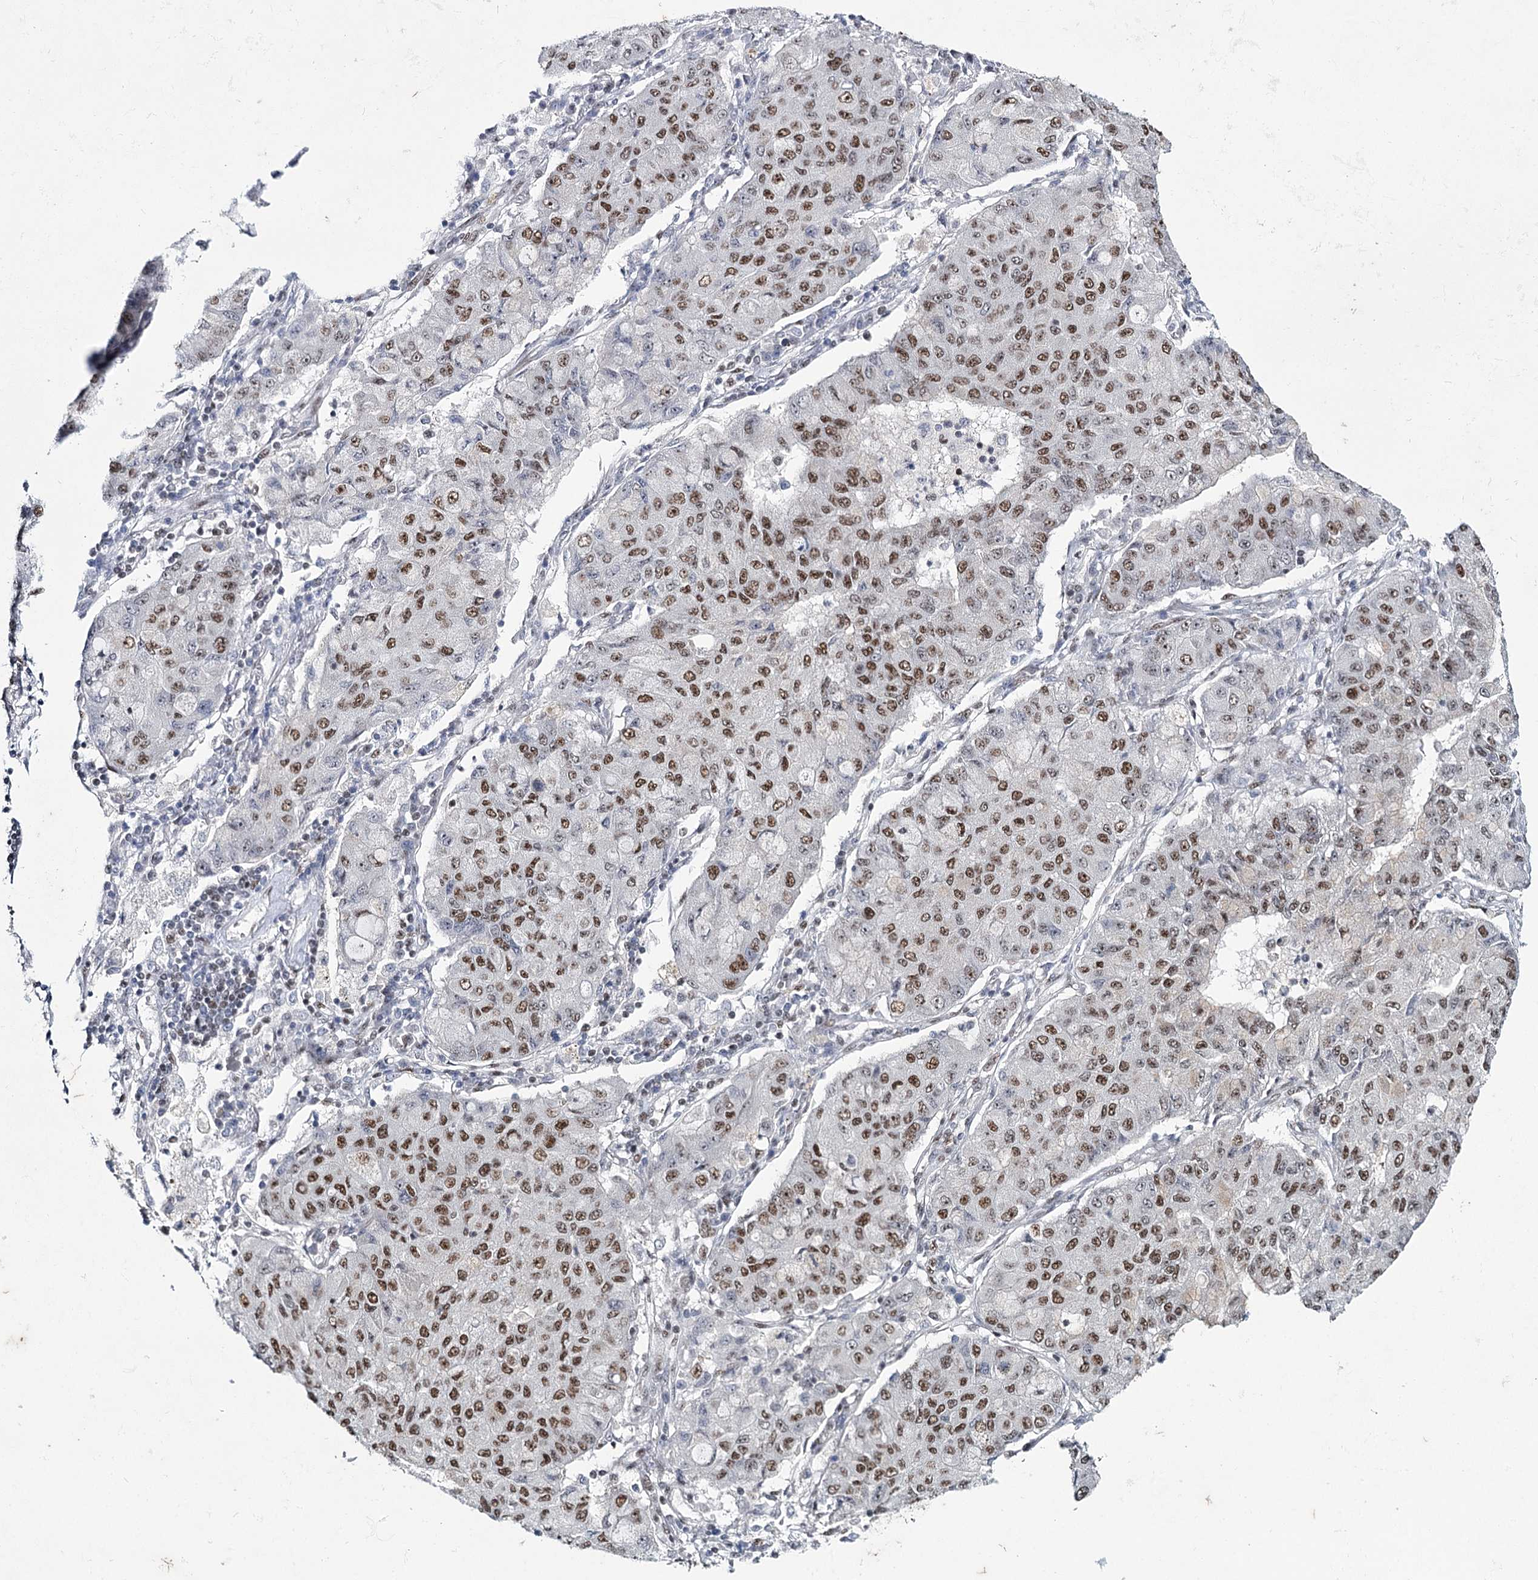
{"staining": {"intensity": "strong", "quantity": ">75%", "location": "nuclear"}, "tissue": "lung cancer", "cell_type": "Tumor cells", "image_type": "cancer", "snomed": [{"axis": "morphology", "description": "Squamous cell carcinoma, NOS"}, {"axis": "topography", "description": "Lung"}], "caption": "A histopathology image showing strong nuclear positivity in about >75% of tumor cells in lung cancer (squamous cell carcinoma), as visualized by brown immunohistochemical staining.", "gene": "SCAF8", "patient": {"sex": "male", "age": 74}}